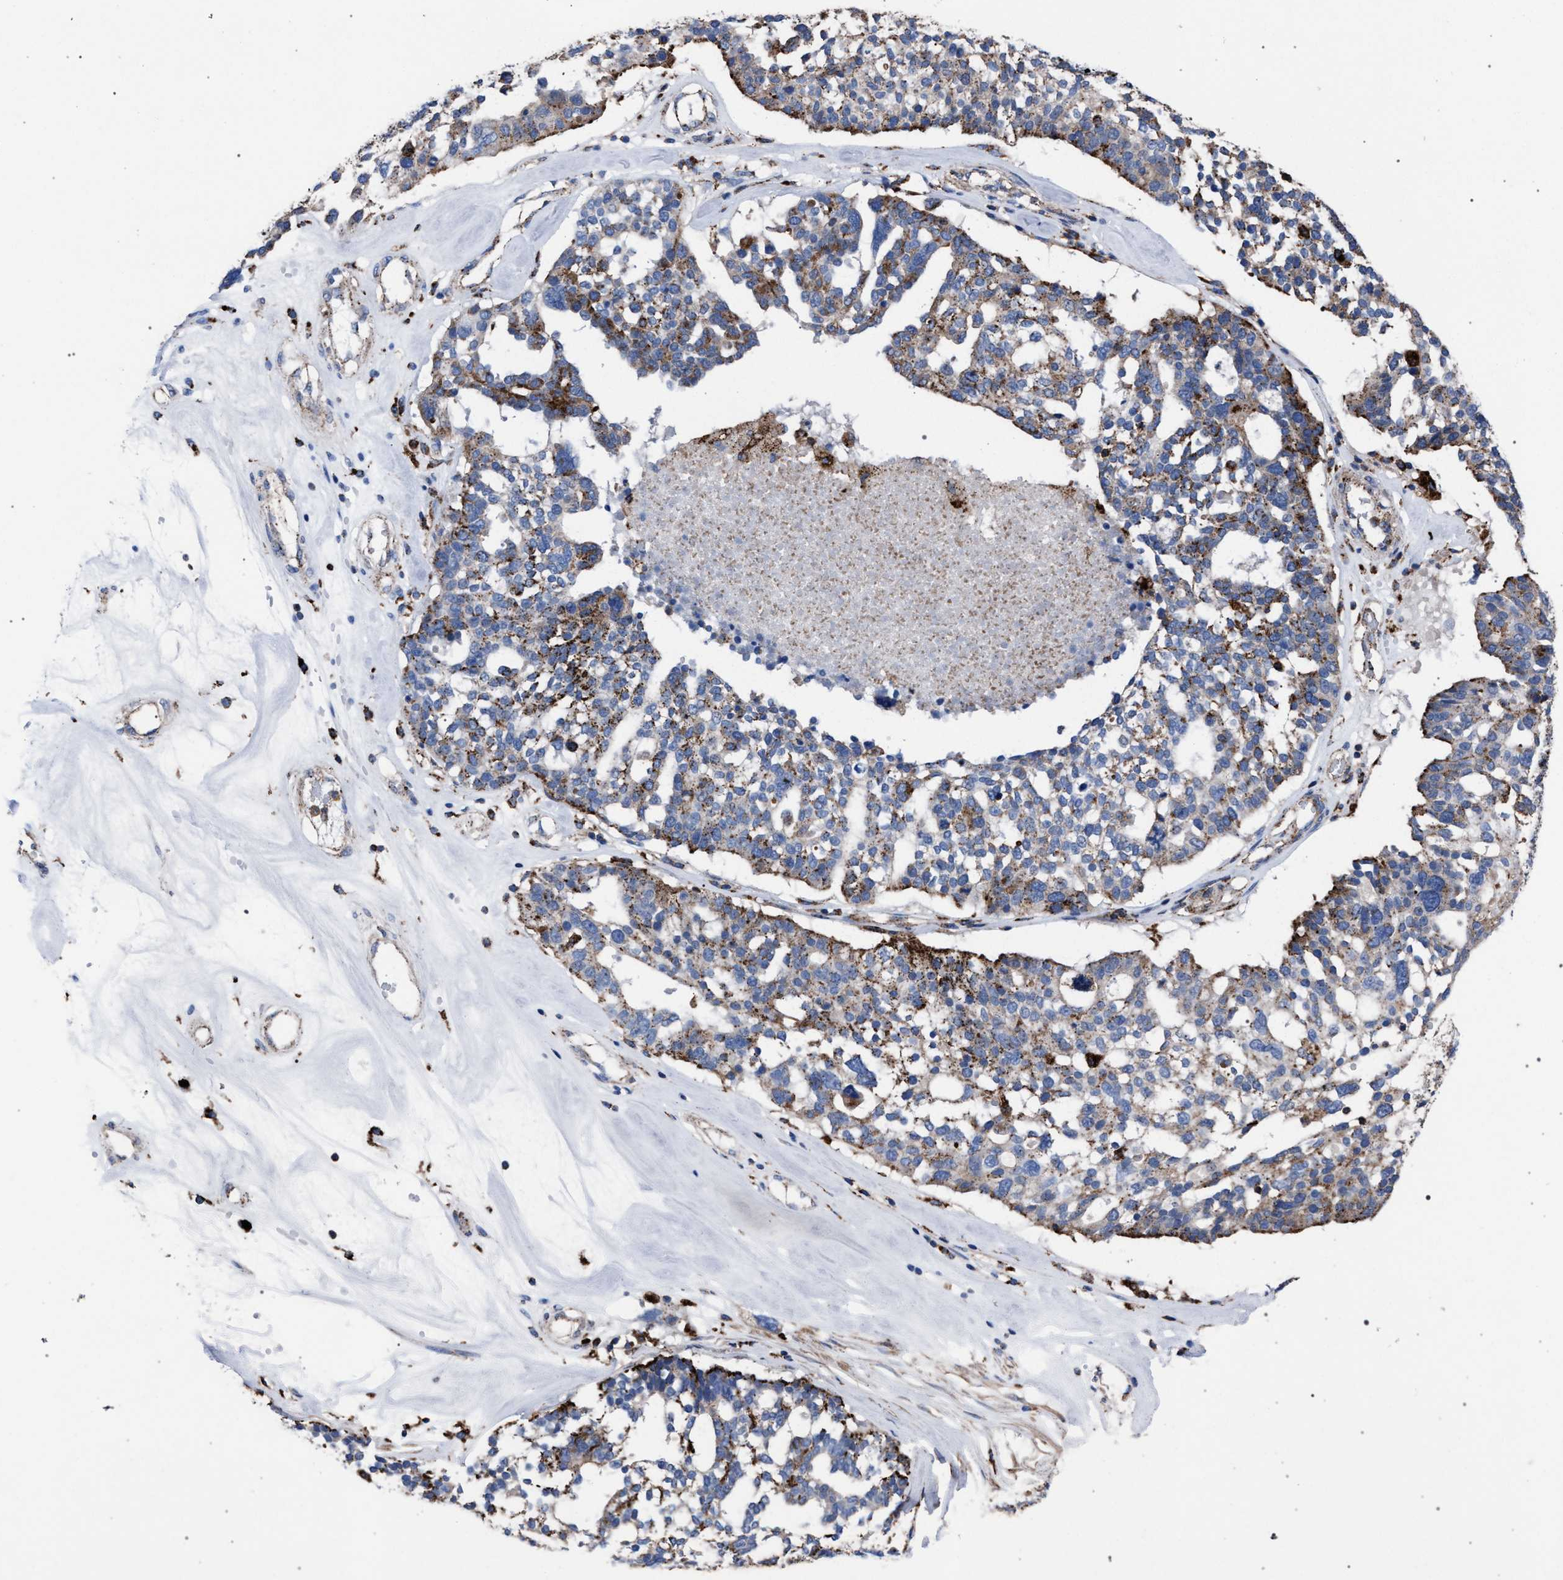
{"staining": {"intensity": "moderate", "quantity": ">75%", "location": "cytoplasmic/membranous"}, "tissue": "ovarian cancer", "cell_type": "Tumor cells", "image_type": "cancer", "snomed": [{"axis": "morphology", "description": "Cystadenocarcinoma, serous, NOS"}, {"axis": "topography", "description": "Ovary"}], "caption": "Protein staining of serous cystadenocarcinoma (ovarian) tissue shows moderate cytoplasmic/membranous expression in about >75% of tumor cells.", "gene": "PPT1", "patient": {"sex": "female", "age": 59}}